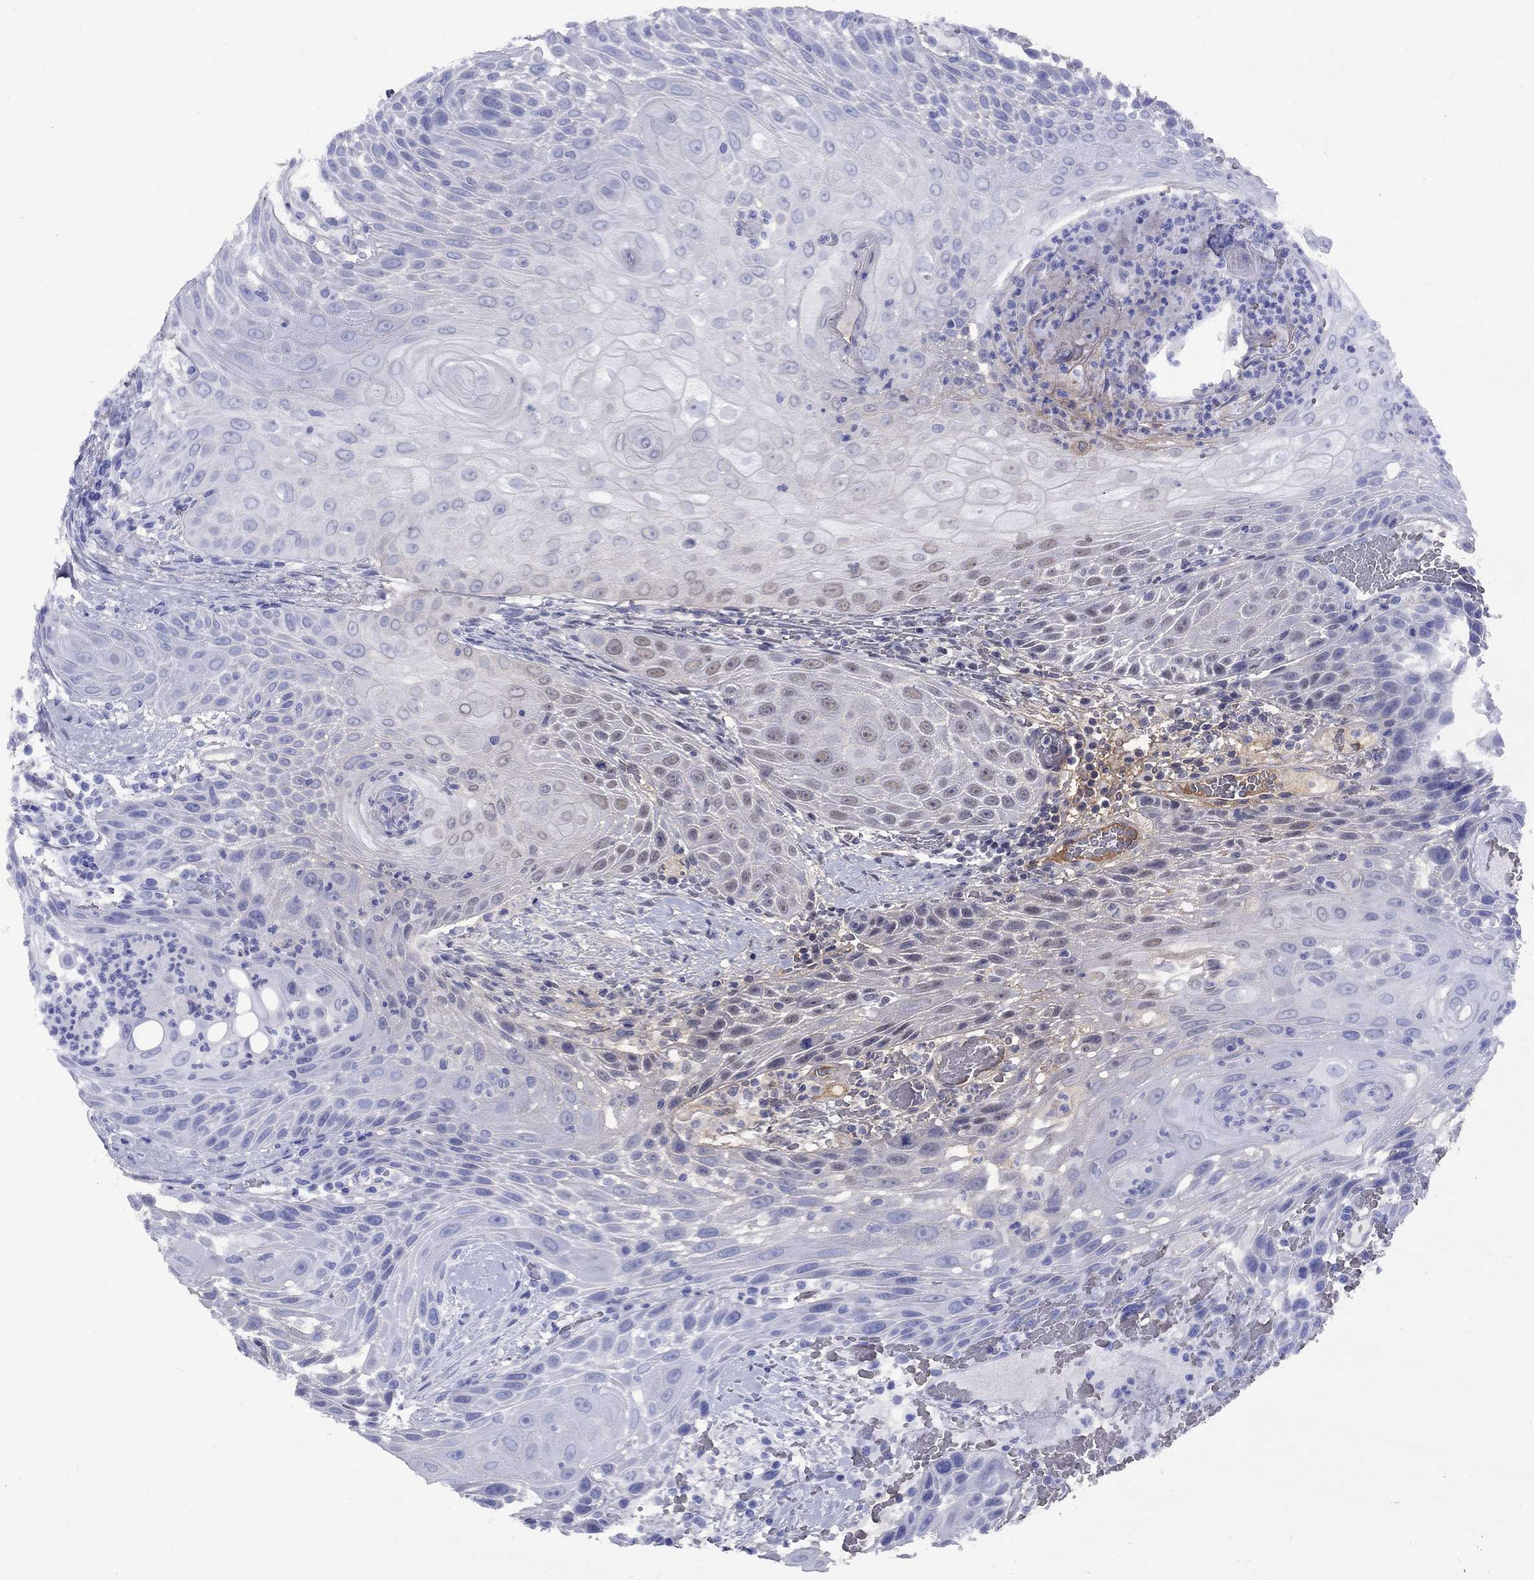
{"staining": {"intensity": "negative", "quantity": "none", "location": "none"}, "tissue": "head and neck cancer", "cell_type": "Tumor cells", "image_type": "cancer", "snomed": [{"axis": "morphology", "description": "Squamous cell carcinoma, NOS"}, {"axis": "topography", "description": "Head-Neck"}], "caption": "DAB immunohistochemical staining of human head and neck cancer exhibits no significant positivity in tumor cells.", "gene": "APOA2", "patient": {"sex": "male", "age": 69}}